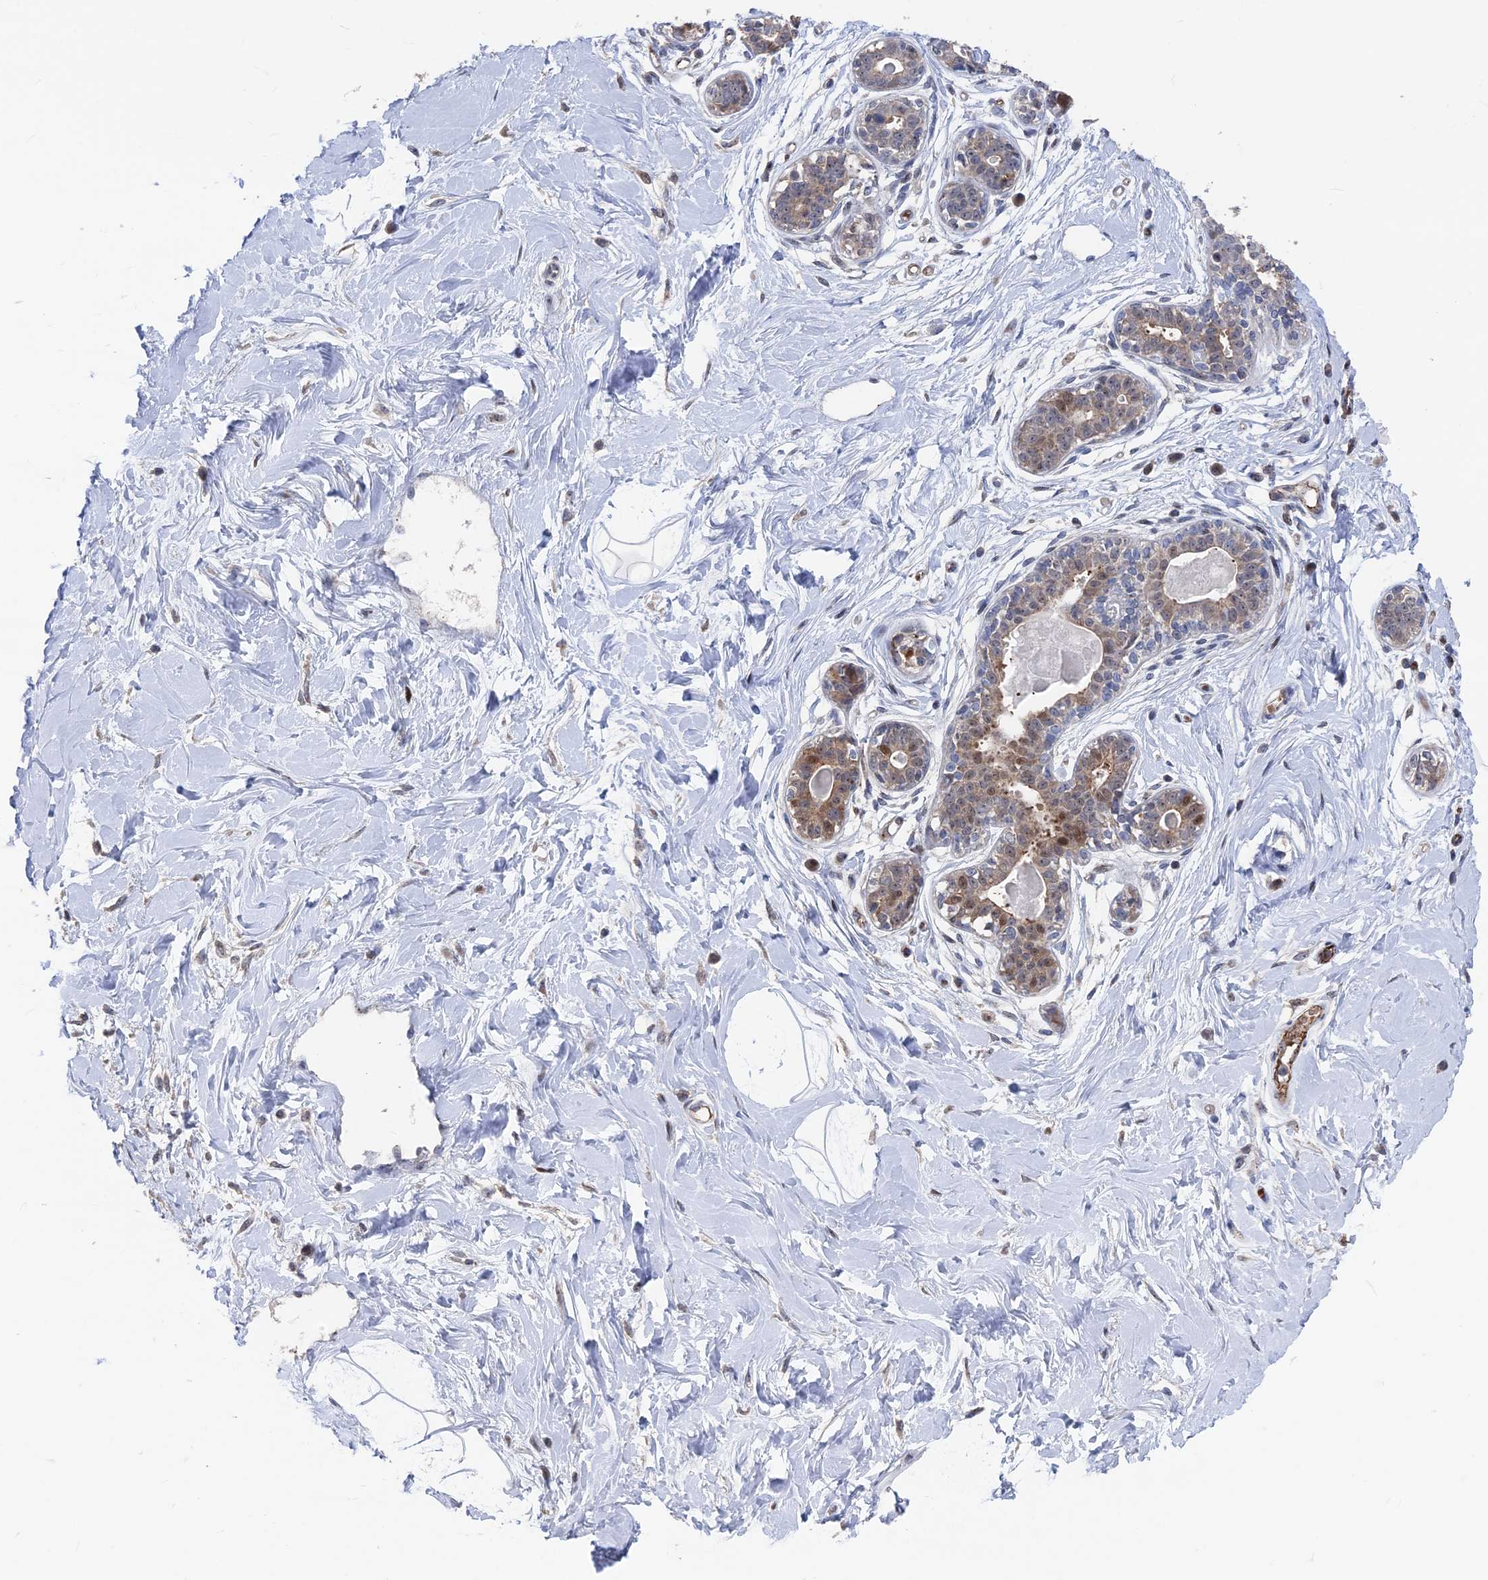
{"staining": {"intensity": "negative", "quantity": "none", "location": "none"}, "tissue": "breast", "cell_type": "Adipocytes", "image_type": "normal", "snomed": [{"axis": "morphology", "description": "Normal tissue, NOS"}, {"axis": "topography", "description": "Breast"}], "caption": "Adipocytes are negative for brown protein staining in normal breast. (Brightfield microscopy of DAB immunohistochemistry (IHC) at high magnification).", "gene": "SH3D21", "patient": {"sex": "female", "age": 45}}